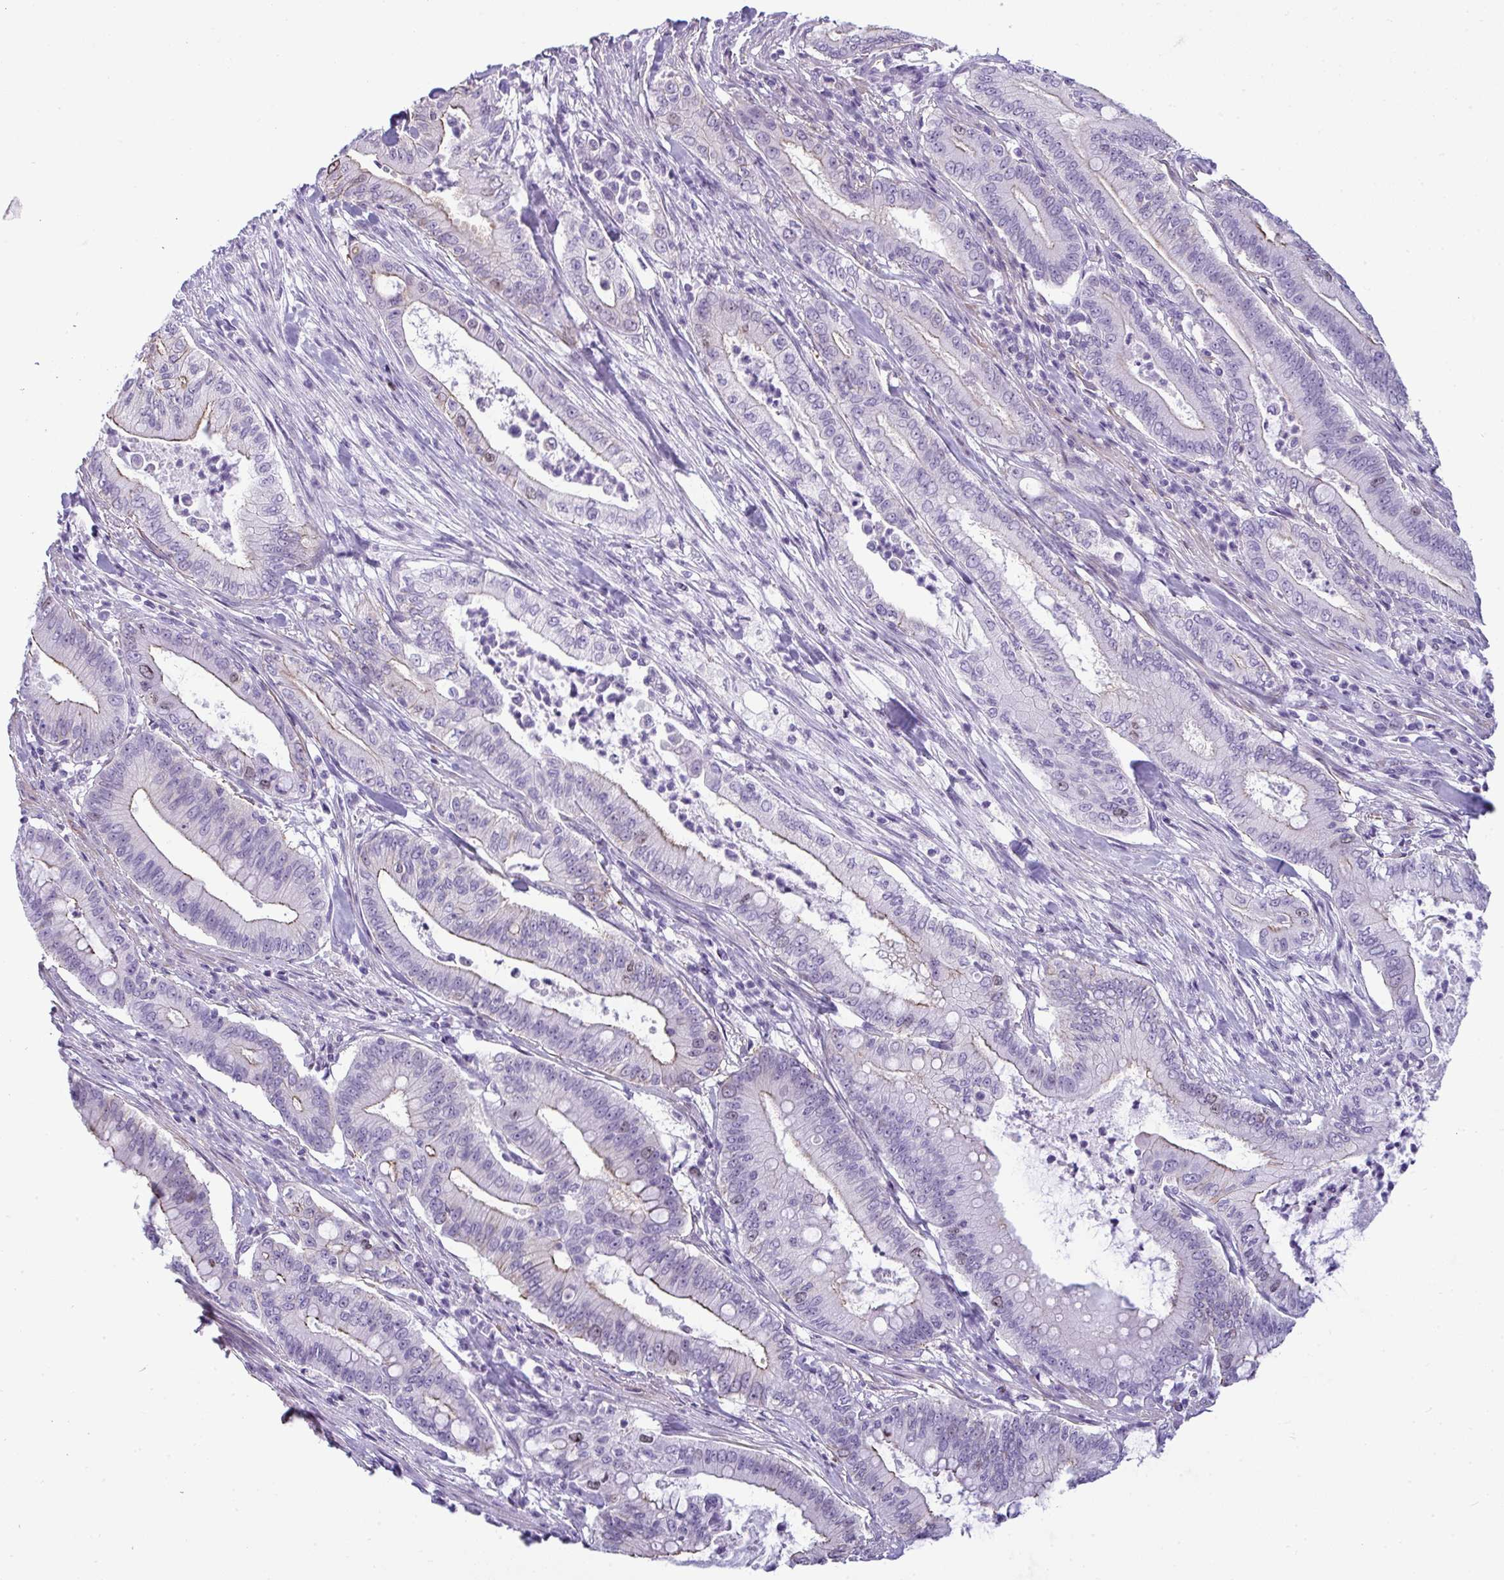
{"staining": {"intensity": "moderate", "quantity": "<25%", "location": "cytoplasmic/membranous,nuclear"}, "tissue": "pancreatic cancer", "cell_type": "Tumor cells", "image_type": "cancer", "snomed": [{"axis": "morphology", "description": "Adenocarcinoma, NOS"}, {"axis": "topography", "description": "Pancreas"}], "caption": "Adenocarcinoma (pancreatic) was stained to show a protein in brown. There is low levels of moderate cytoplasmic/membranous and nuclear expression in about <25% of tumor cells. Using DAB (3,3'-diaminobenzidine) (brown) and hematoxylin (blue) stains, captured at high magnification using brightfield microscopy.", "gene": "SUZ12", "patient": {"sex": "male", "age": 71}}